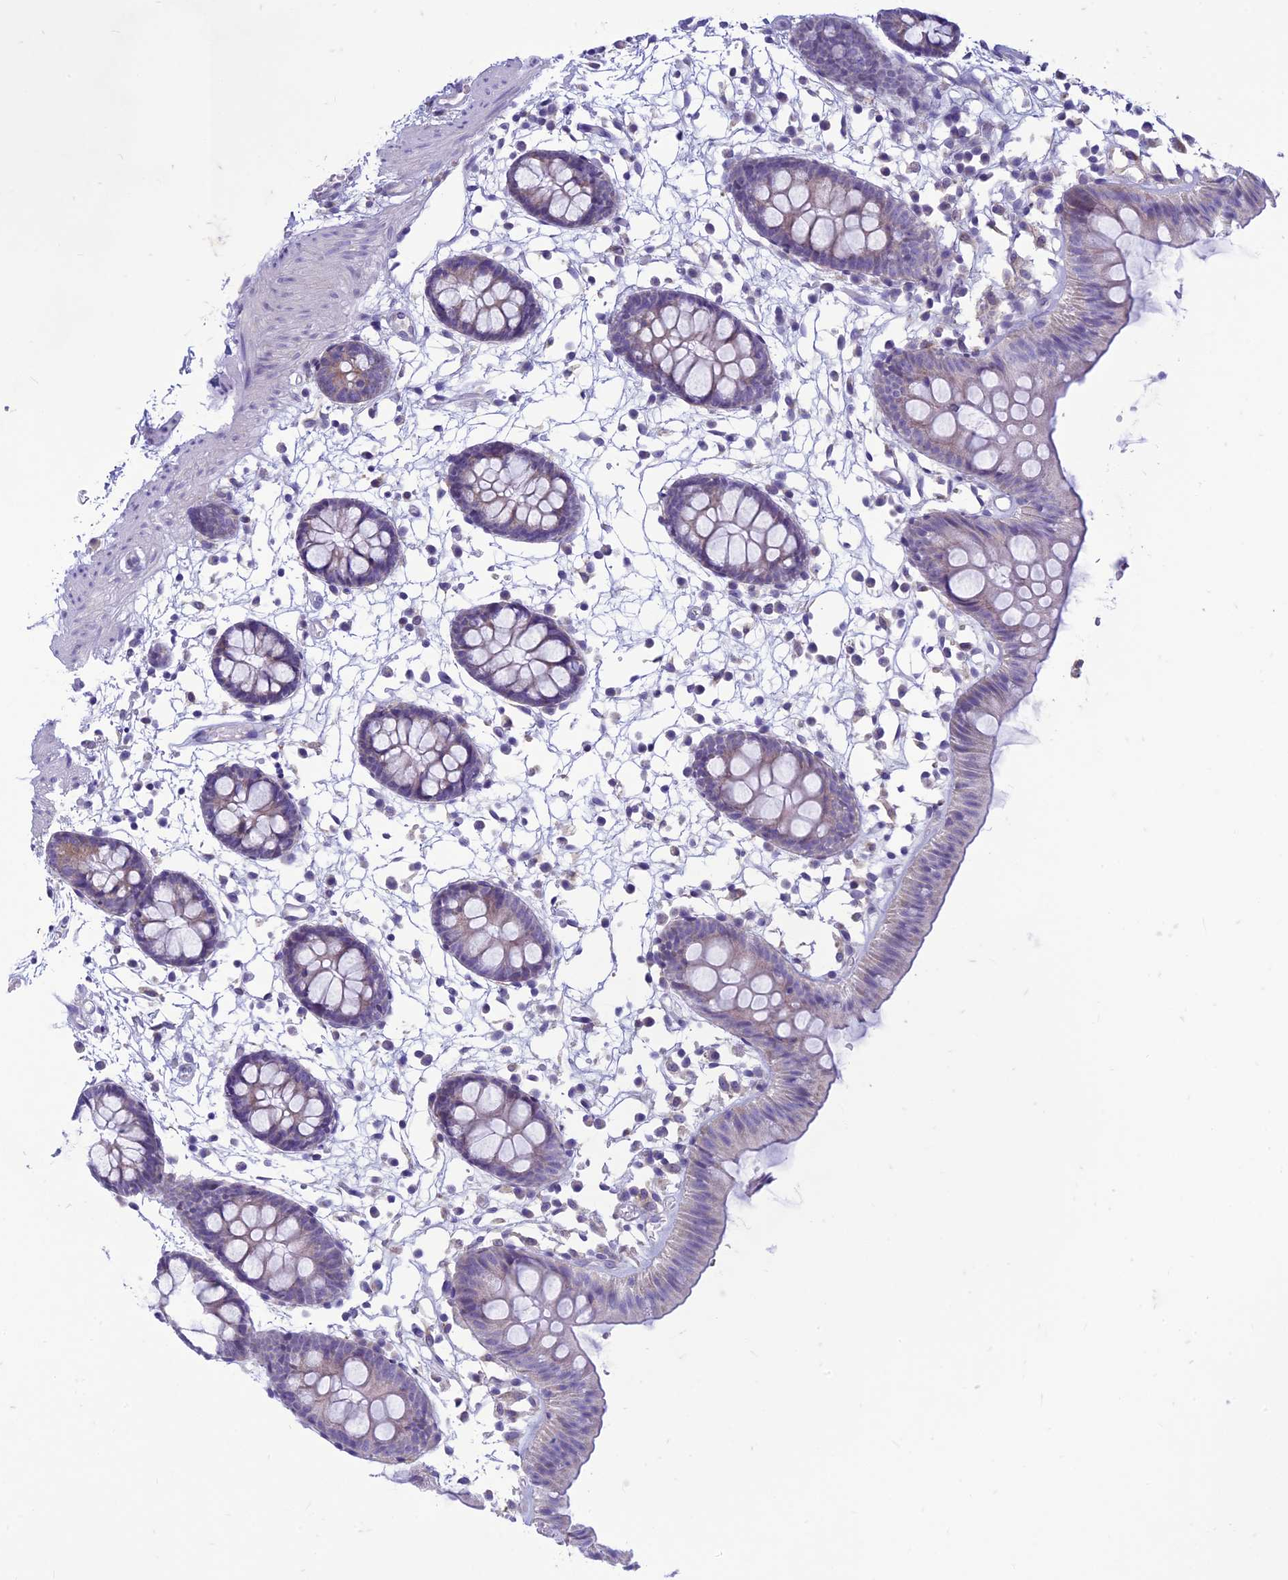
{"staining": {"intensity": "negative", "quantity": "none", "location": "none"}, "tissue": "colon", "cell_type": "Endothelial cells", "image_type": "normal", "snomed": [{"axis": "morphology", "description": "Normal tissue, NOS"}, {"axis": "topography", "description": "Colon"}], "caption": "Image shows no significant protein positivity in endothelial cells of unremarkable colon. Brightfield microscopy of IHC stained with DAB (3,3'-diaminobenzidine) (brown) and hematoxylin (blue), captured at high magnification.", "gene": "CENATAC", "patient": {"sex": "male", "age": 56}}